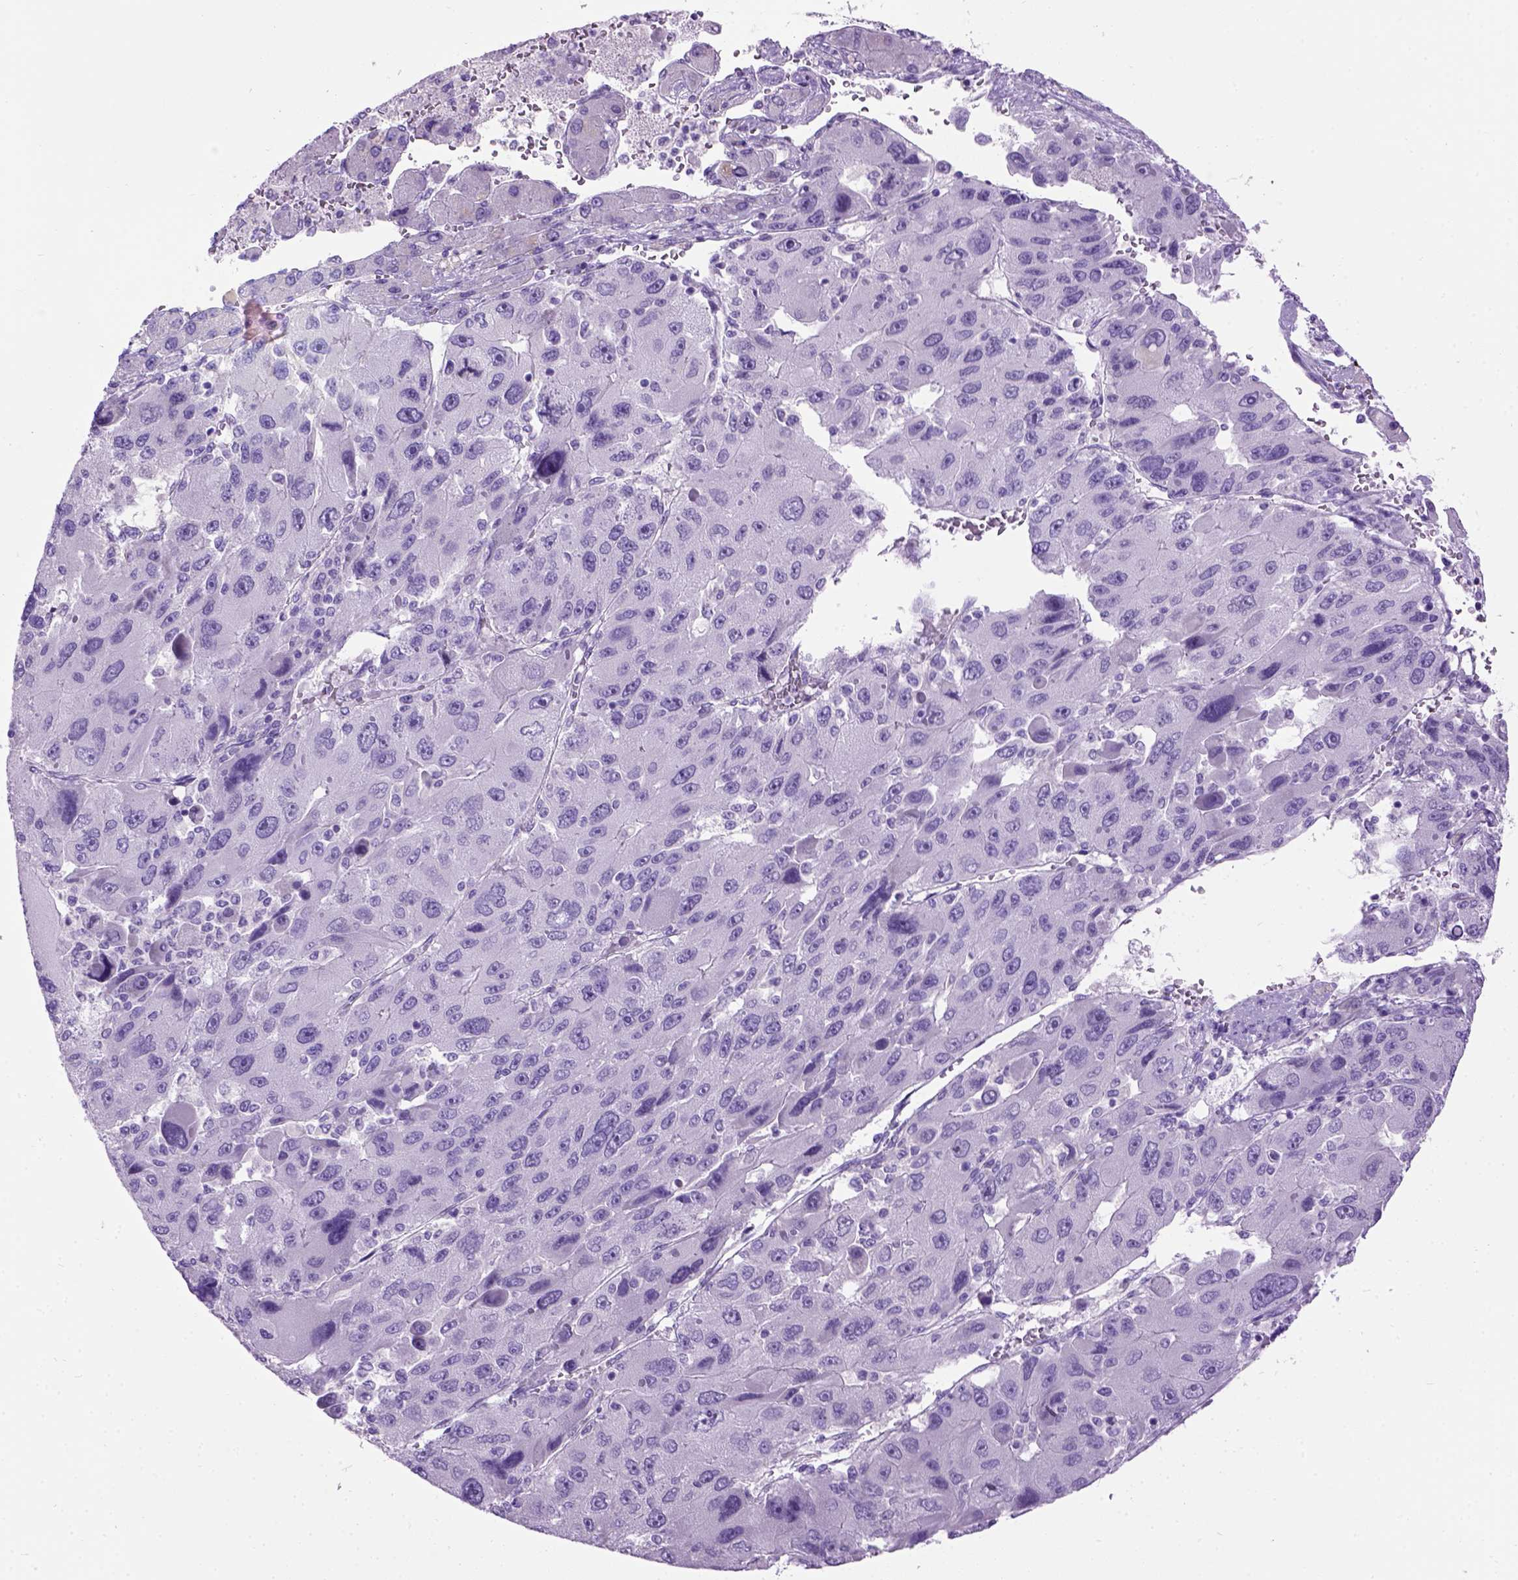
{"staining": {"intensity": "negative", "quantity": "none", "location": "none"}, "tissue": "liver cancer", "cell_type": "Tumor cells", "image_type": "cancer", "snomed": [{"axis": "morphology", "description": "Carcinoma, Hepatocellular, NOS"}, {"axis": "topography", "description": "Liver"}], "caption": "IHC of liver cancer shows no positivity in tumor cells.", "gene": "GABRB2", "patient": {"sex": "female", "age": 41}}